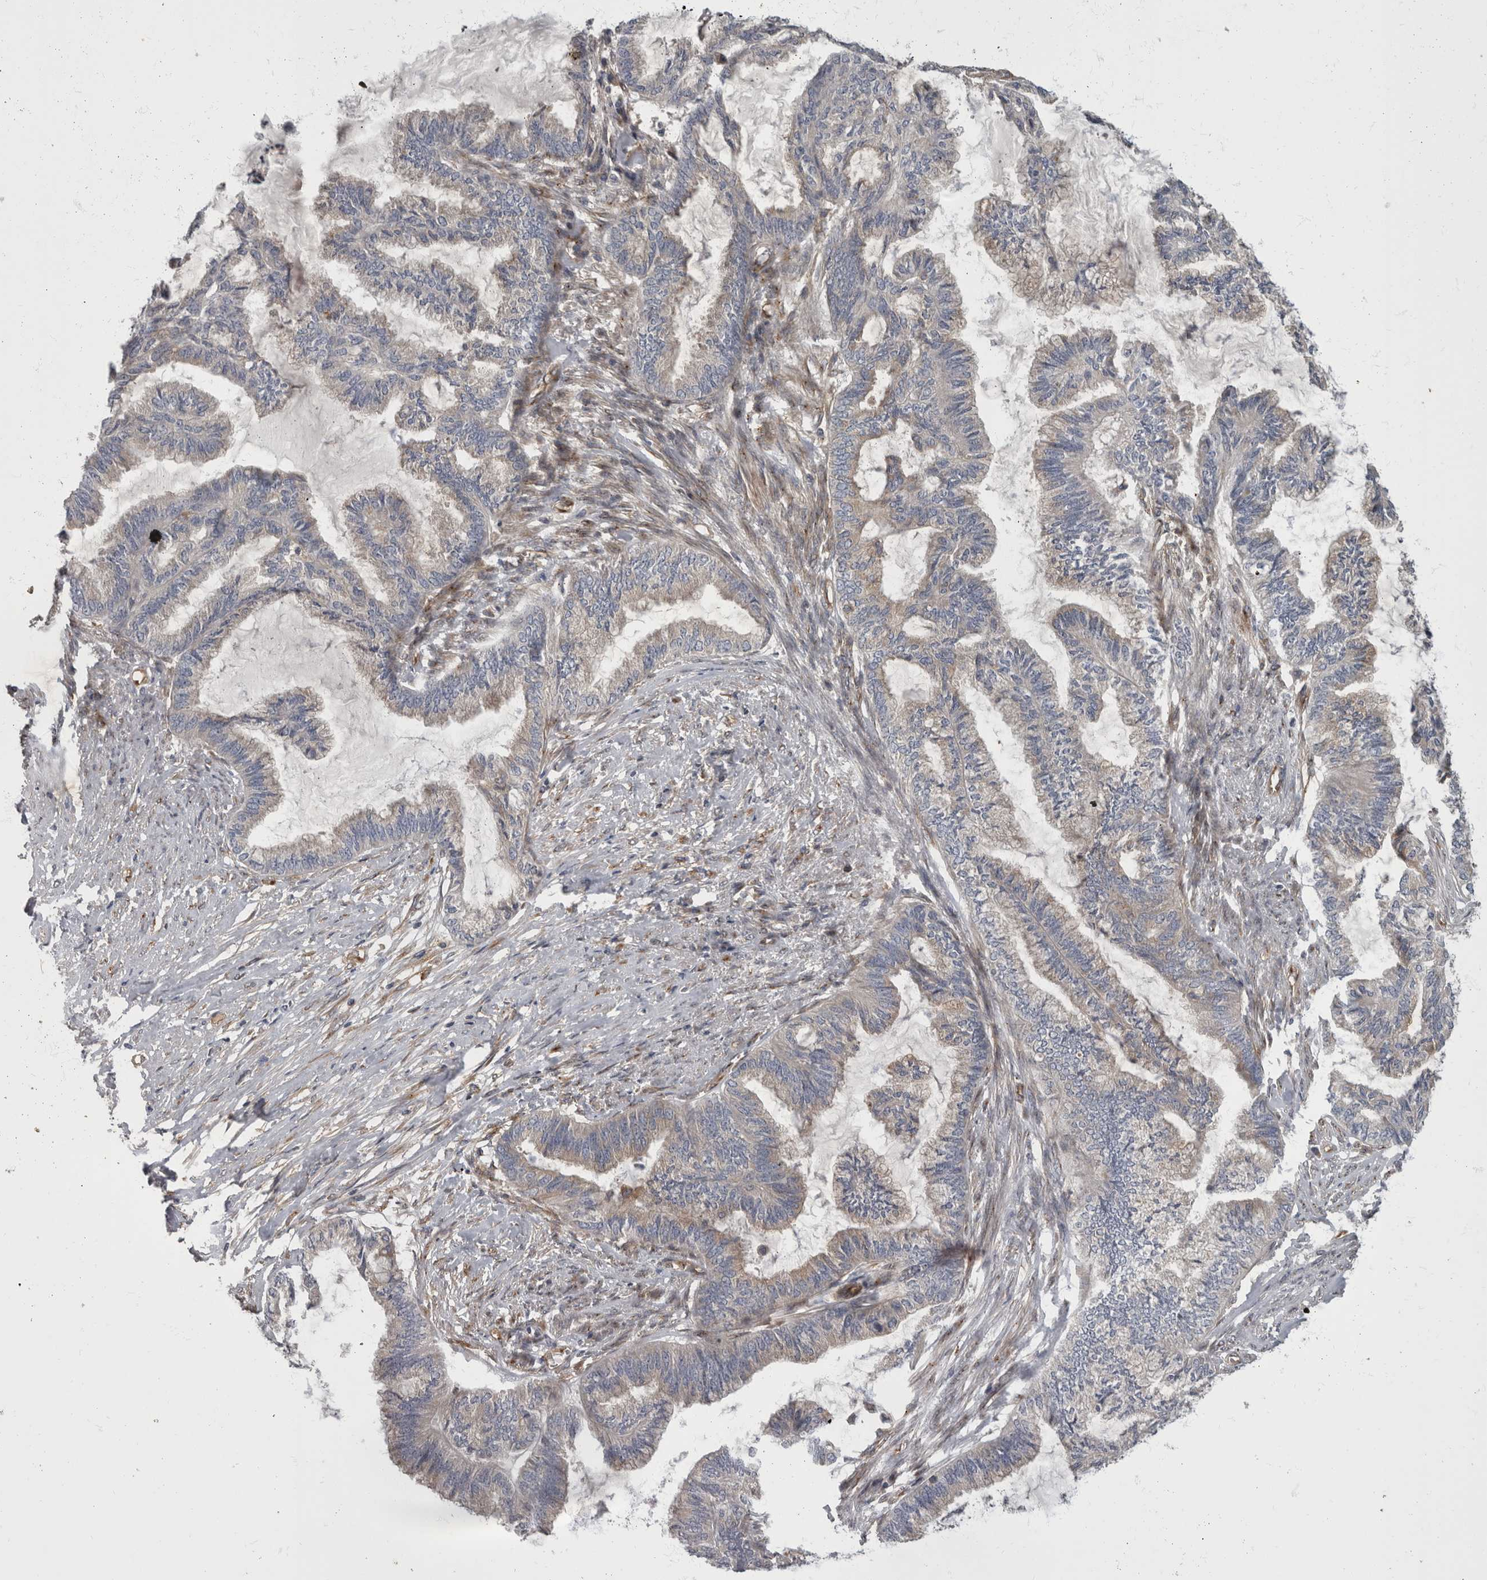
{"staining": {"intensity": "negative", "quantity": "none", "location": "none"}, "tissue": "endometrial cancer", "cell_type": "Tumor cells", "image_type": "cancer", "snomed": [{"axis": "morphology", "description": "Adenocarcinoma, NOS"}, {"axis": "topography", "description": "Endometrium"}], "caption": "This histopathology image is of endometrial cancer (adenocarcinoma) stained with immunohistochemistry (IHC) to label a protein in brown with the nuclei are counter-stained blue. There is no expression in tumor cells.", "gene": "HOOK3", "patient": {"sex": "female", "age": 86}}